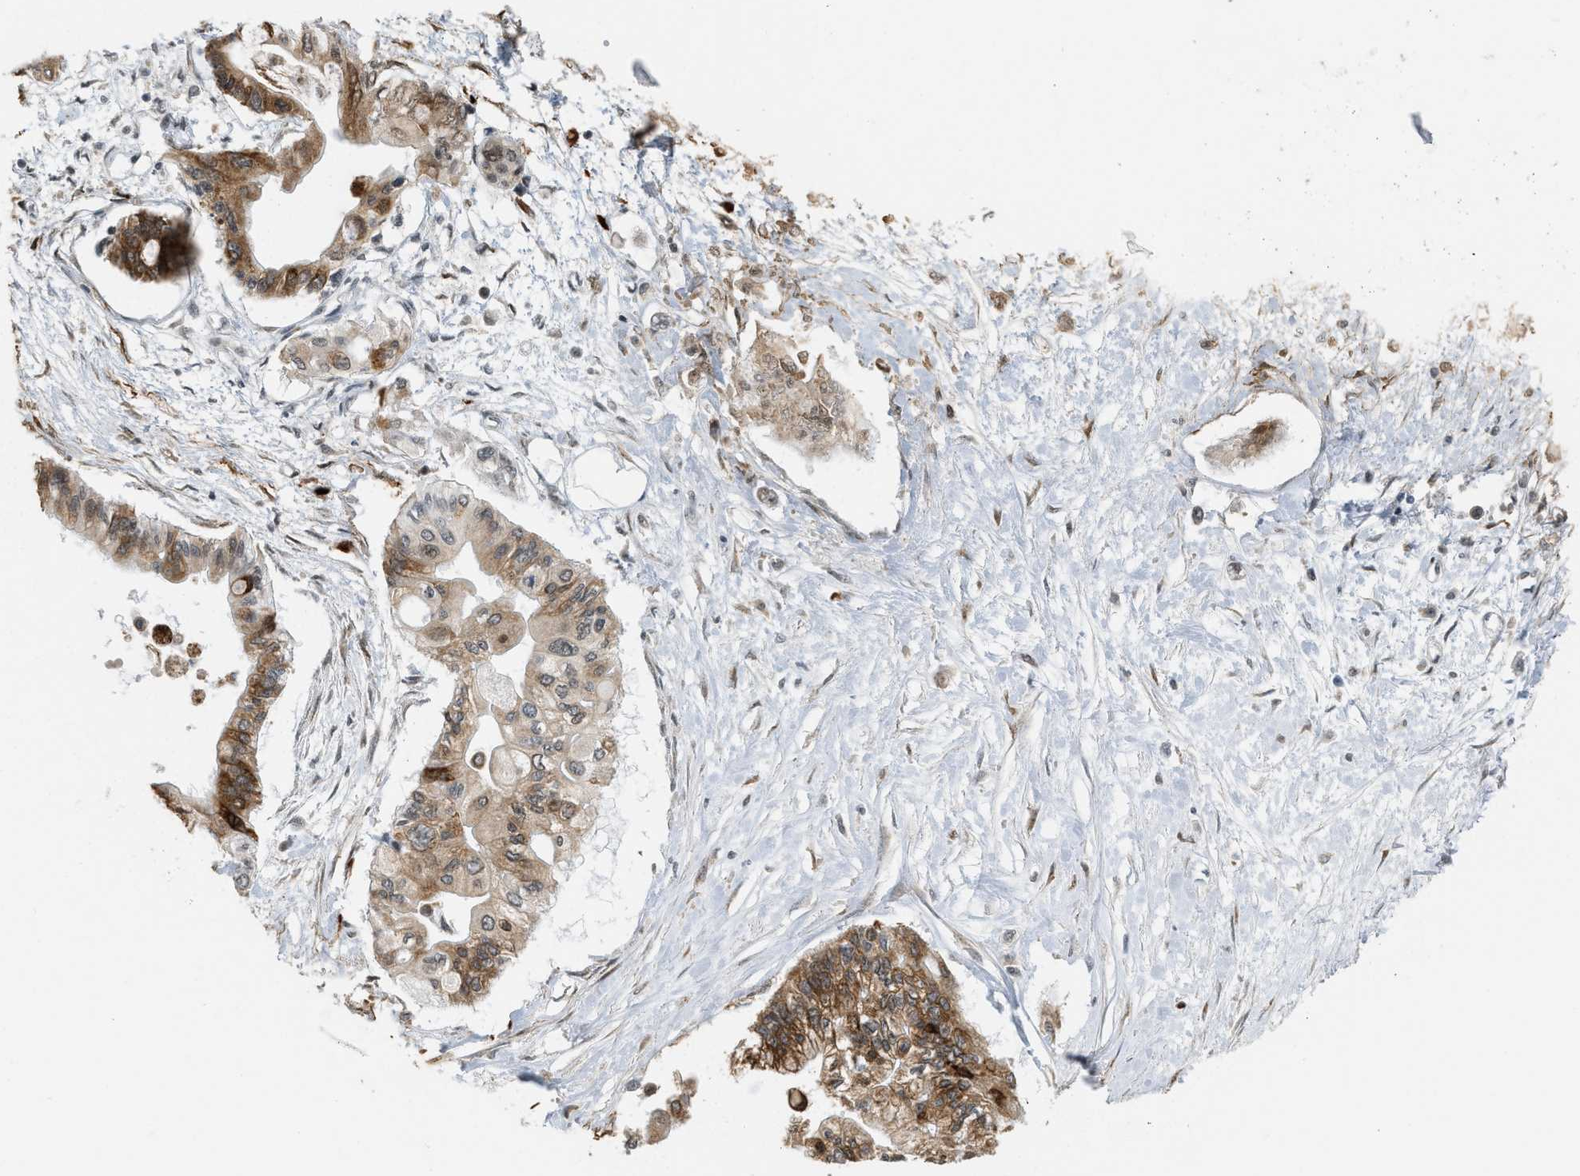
{"staining": {"intensity": "moderate", "quantity": ">75%", "location": "cytoplasmic/membranous"}, "tissue": "pancreatic cancer", "cell_type": "Tumor cells", "image_type": "cancer", "snomed": [{"axis": "morphology", "description": "Adenocarcinoma, NOS"}, {"axis": "topography", "description": "Pancreas"}], "caption": "A histopathology image showing moderate cytoplasmic/membranous staining in about >75% of tumor cells in pancreatic cancer (adenocarcinoma), as visualized by brown immunohistochemical staining.", "gene": "DIPK1A", "patient": {"sex": "female", "age": 77}}